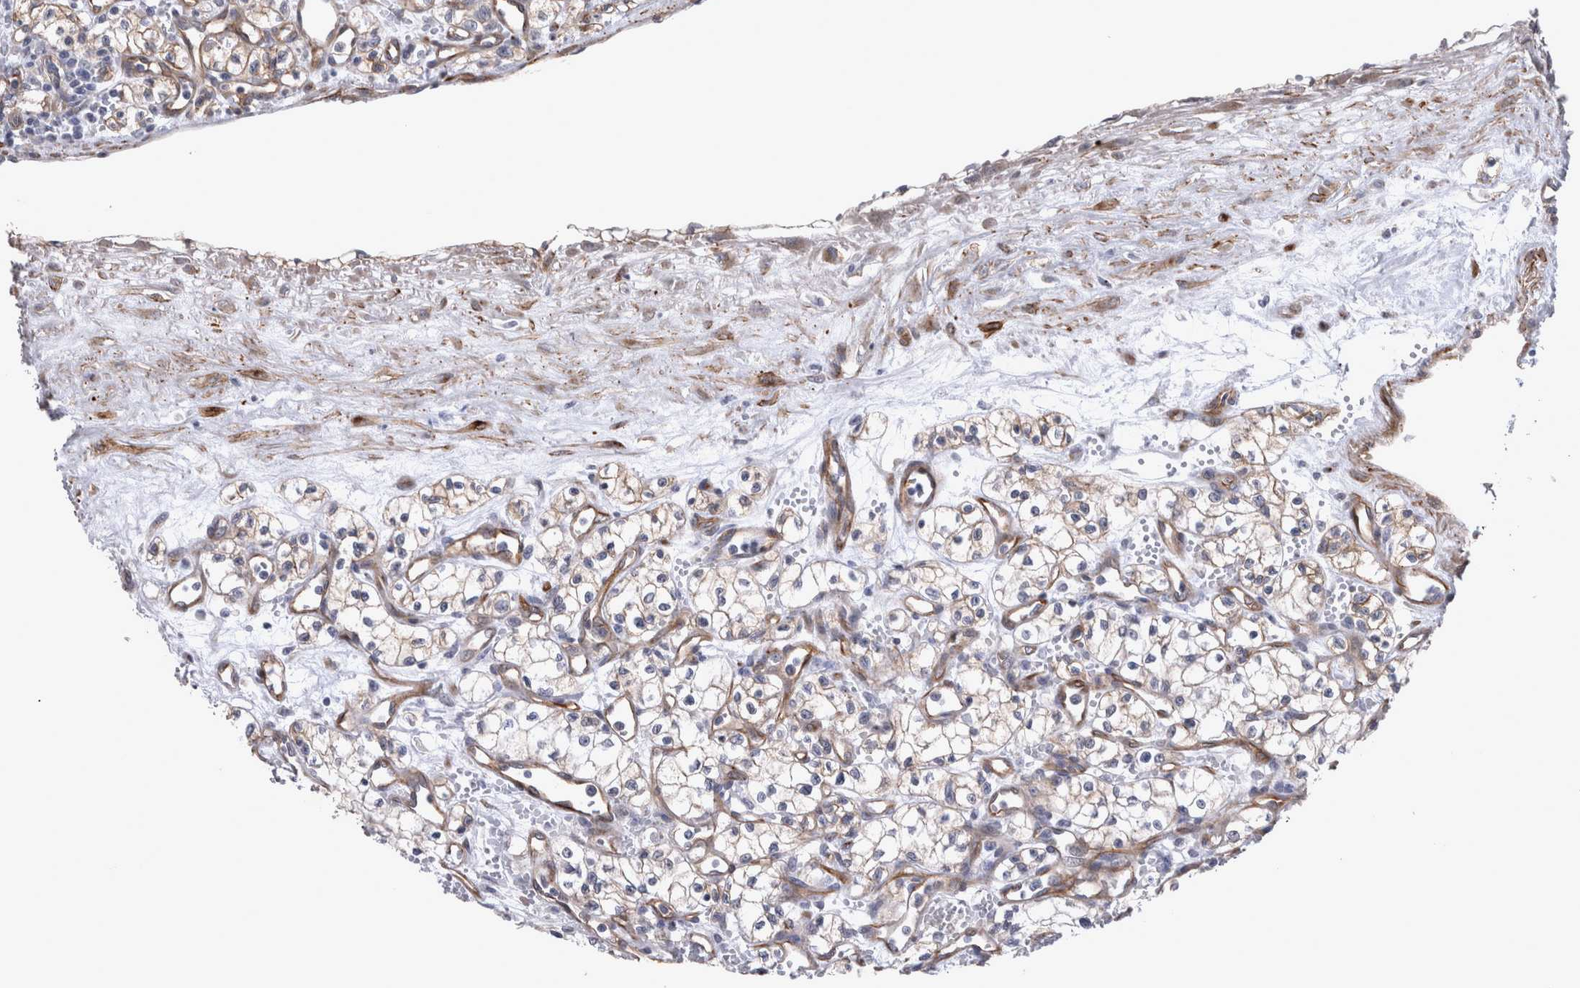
{"staining": {"intensity": "weak", "quantity": ">75%", "location": "cytoplasmic/membranous"}, "tissue": "renal cancer", "cell_type": "Tumor cells", "image_type": "cancer", "snomed": [{"axis": "morphology", "description": "Adenocarcinoma, NOS"}, {"axis": "topography", "description": "Kidney"}], "caption": "Approximately >75% of tumor cells in human renal adenocarcinoma demonstrate weak cytoplasmic/membranous protein expression as visualized by brown immunohistochemical staining.", "gene": "DDX6", "patient": {"sex": "male", "age": 59}}